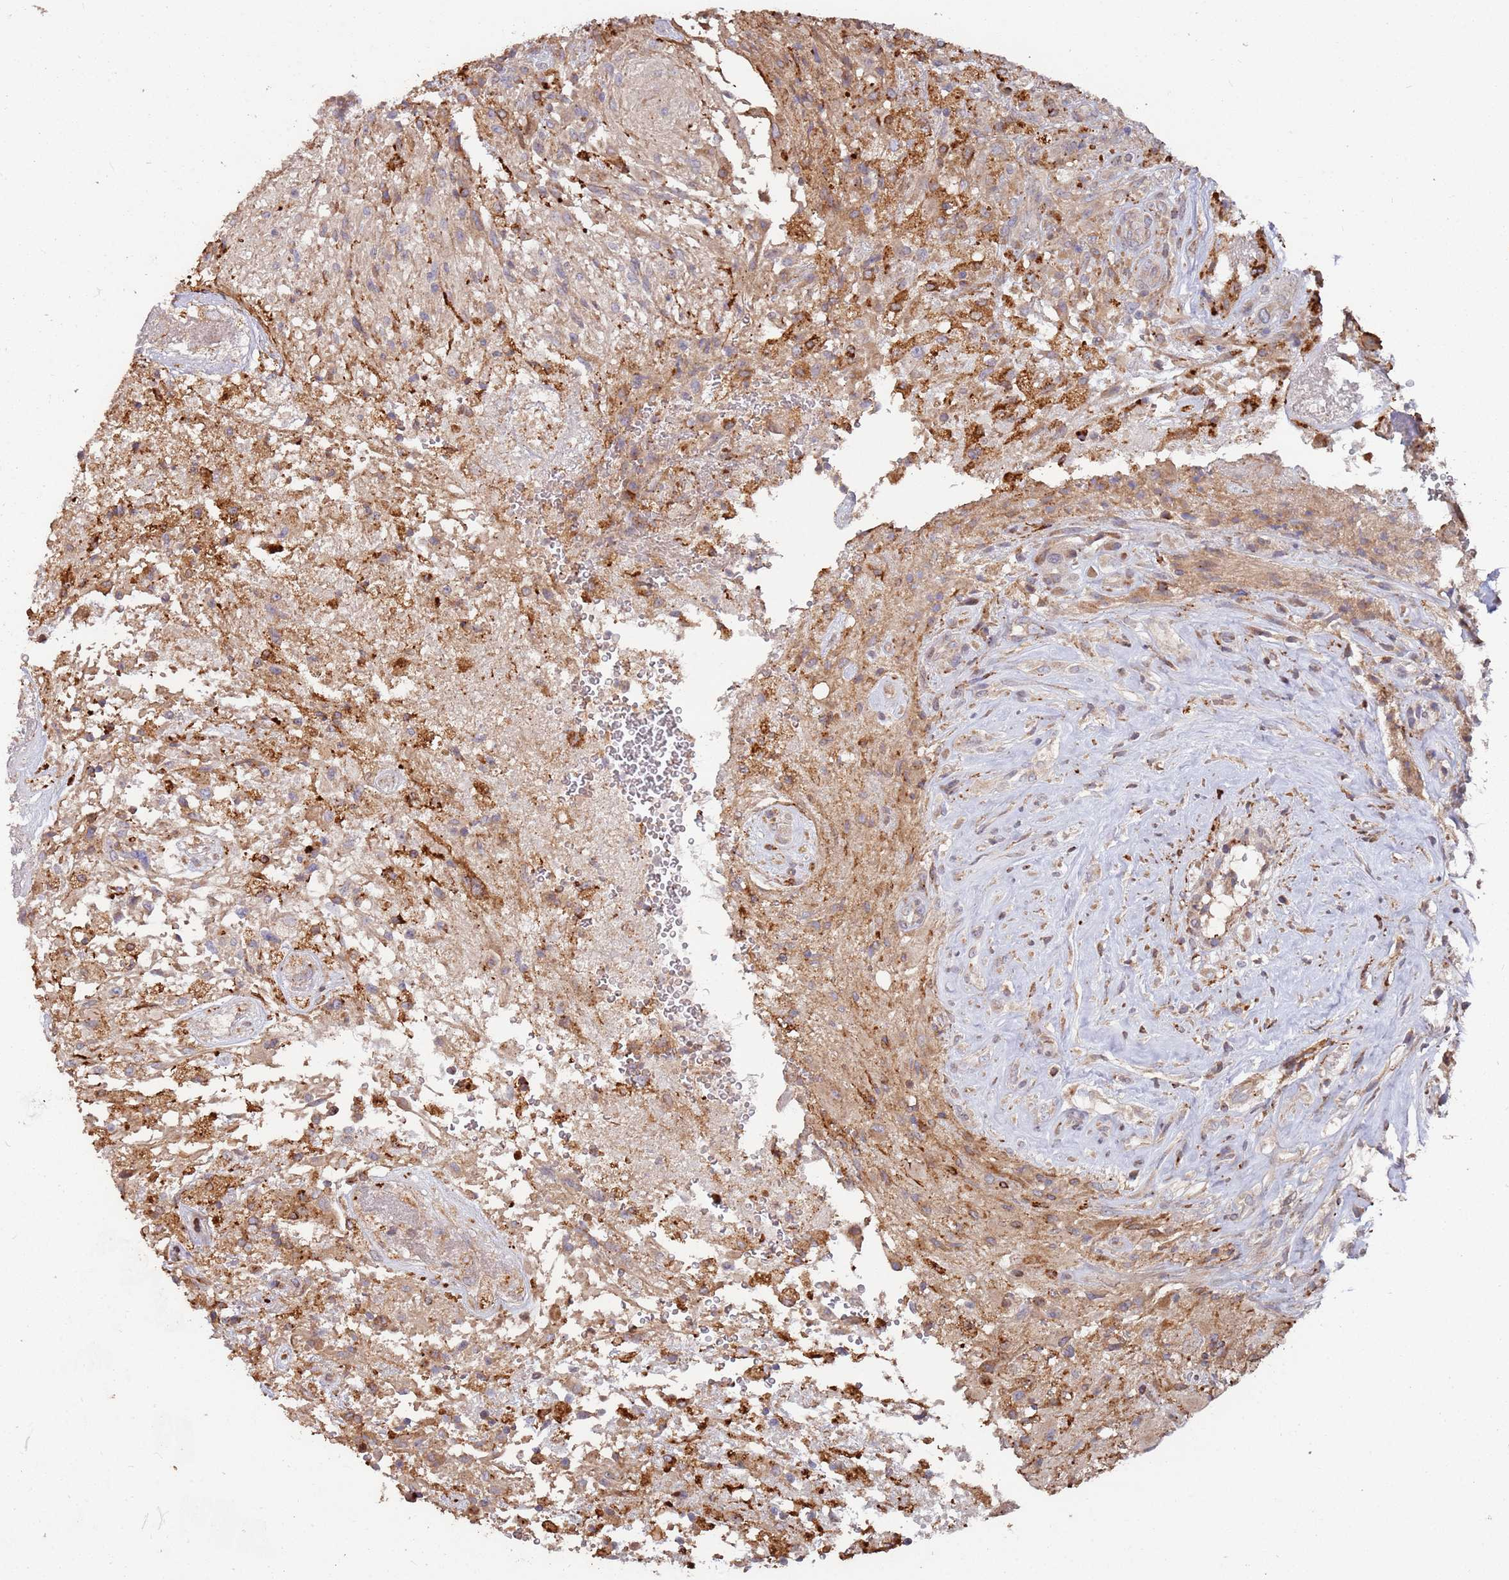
{"staining": {"intensity": "strong", "quantity": "25%-75%", "location": "cytoplasmic/membranous"}, "tissue": "glioma", "cell_type": "Tumor cells", "image_type": "cancer", "snomed": [{"axis": "morphology", "description": "Glioma, malignant, High grade"}, {"axis": "topography", "description": "Brain"}], "caption": "Malignant glioma (high-grade) was stained to show a protein in brown. There is high levels of strong cytoplasmic/membranous staining in approximately 25%-75% of tumor cells. The protein of interest is stained brown, and the nuclei are stained in blue (DAB (3,3'-diaminobenzidine) IHC with brightfield microscopy, high magnification).", "gene": "LACC1", "patient": {"sex": "male", "age": 56}}